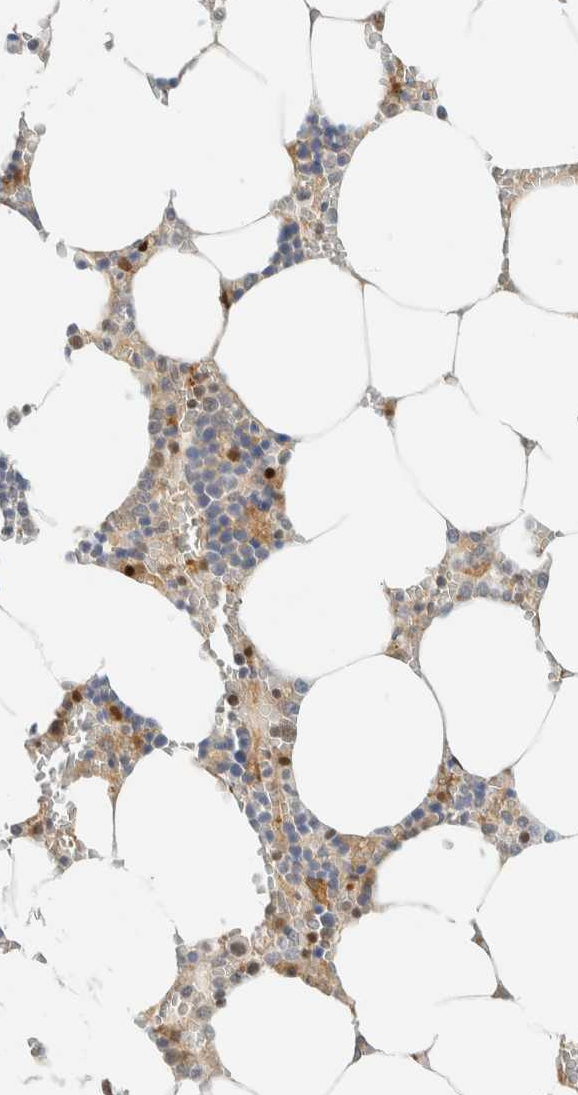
{"staining": {"intensity": "moderate", "quantity": "<25%", "location": "cytoplasmic/membranous"}, "tissue": "bone marrow", "cell_type": "Hematopoietic cells", "image_type": "normal", "snomed": [{"axis": "morphology", "description": "Normal tissue, NOS"}, {"axis": "topography", "description": "Bone marrow"}], "caption": "DAB immunohistochemical staining of normal human bone marrow exhibits moderate cytoplasmic/membranous protein expression in about <25% of hematopoietic cells.", "gene": "ZBTB37", "patient": {"sex": "male", "age": 70}}